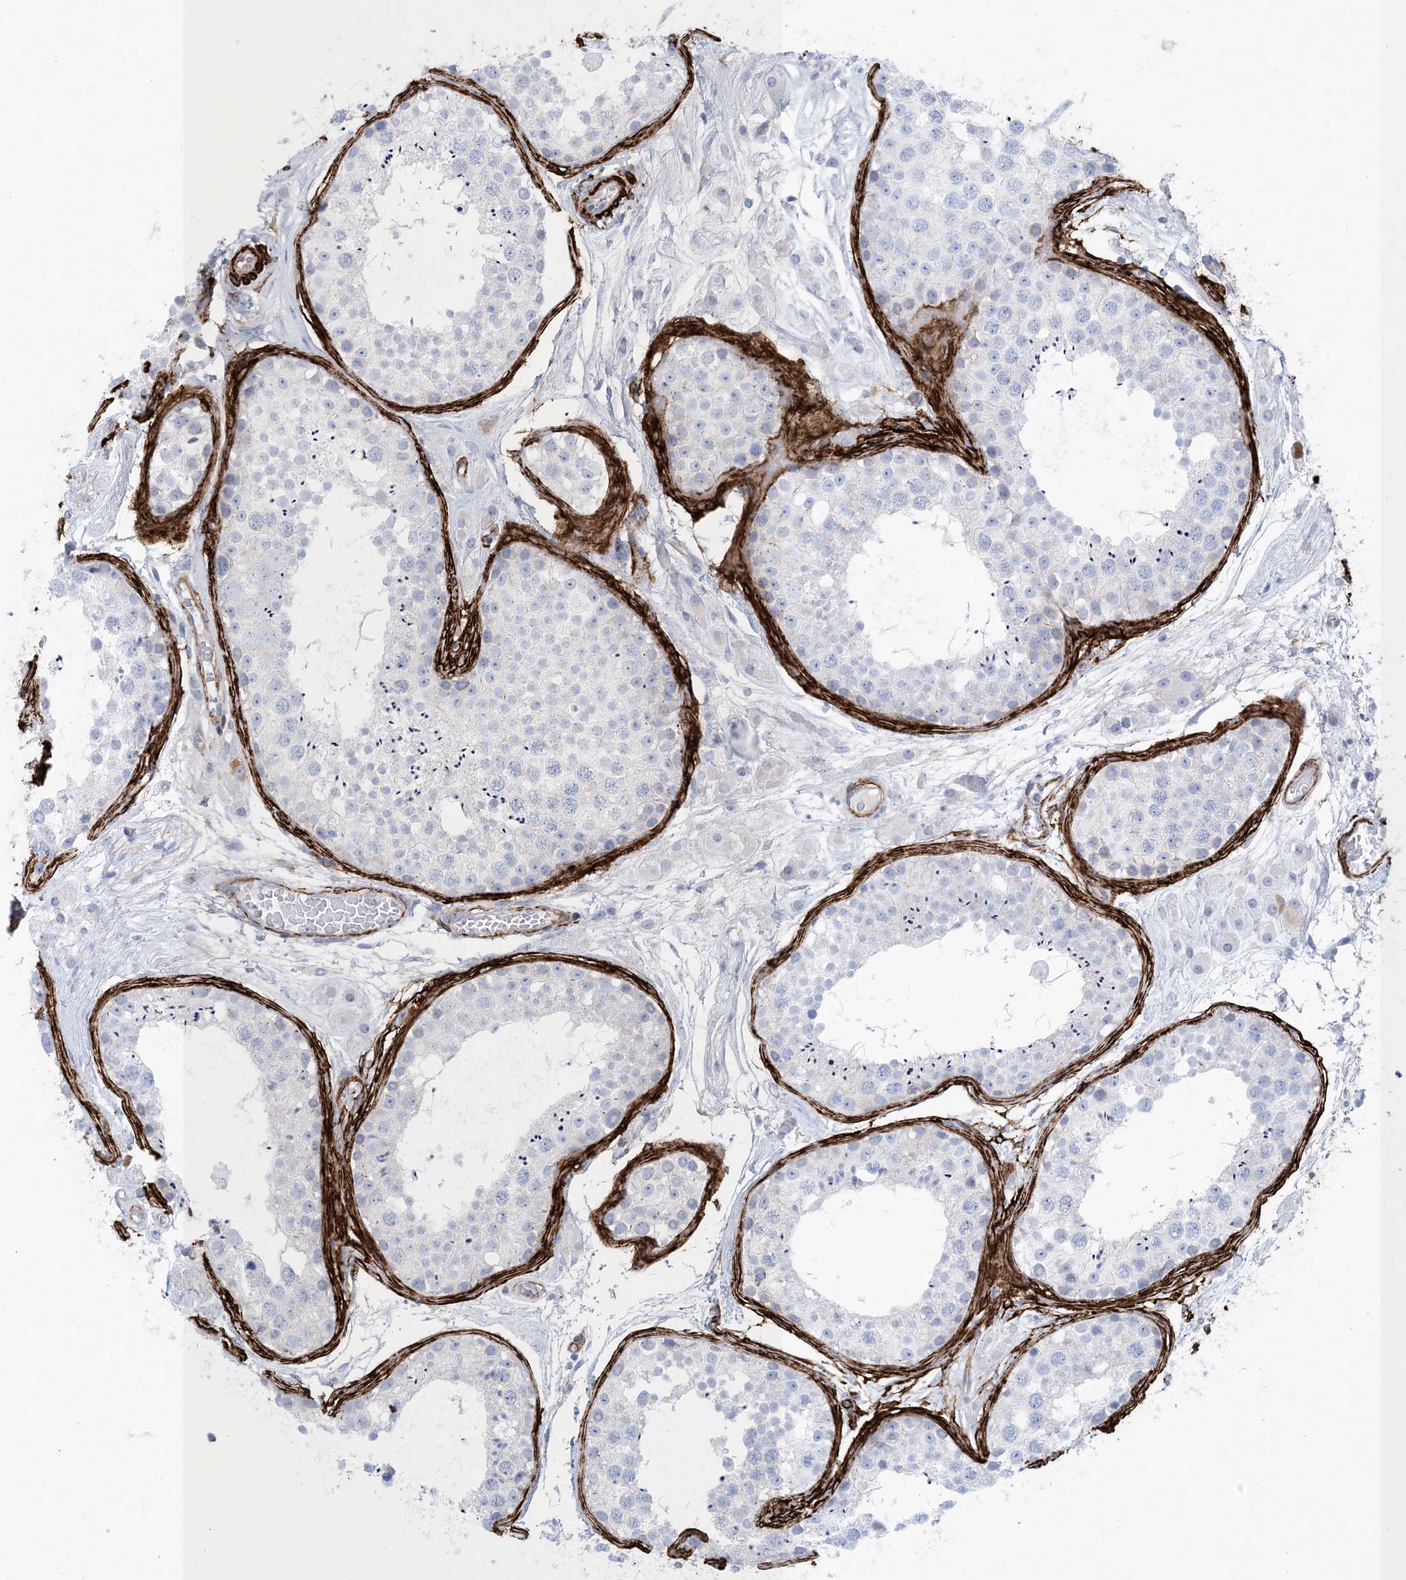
{"staining": {"intensity": "negative", "quantity": "none", "location": "none"}, "tissue": "testis", "cell_type": "Cells in seminiferous ducts", "image_type": "normal", "snomed": [{"axis": "morphology", "description": "Normal tissue, NOS"}, {"axis": "topography", "description": "Testis"}], "caption": "Testis was stained to show a protein in brown. There is no significant staining in cells in seminiferous ducts. (DAB IHC with hematoxylin counter stain).", "gene": "SHANK1", "patient": {"sex": "male", "age": 25}}